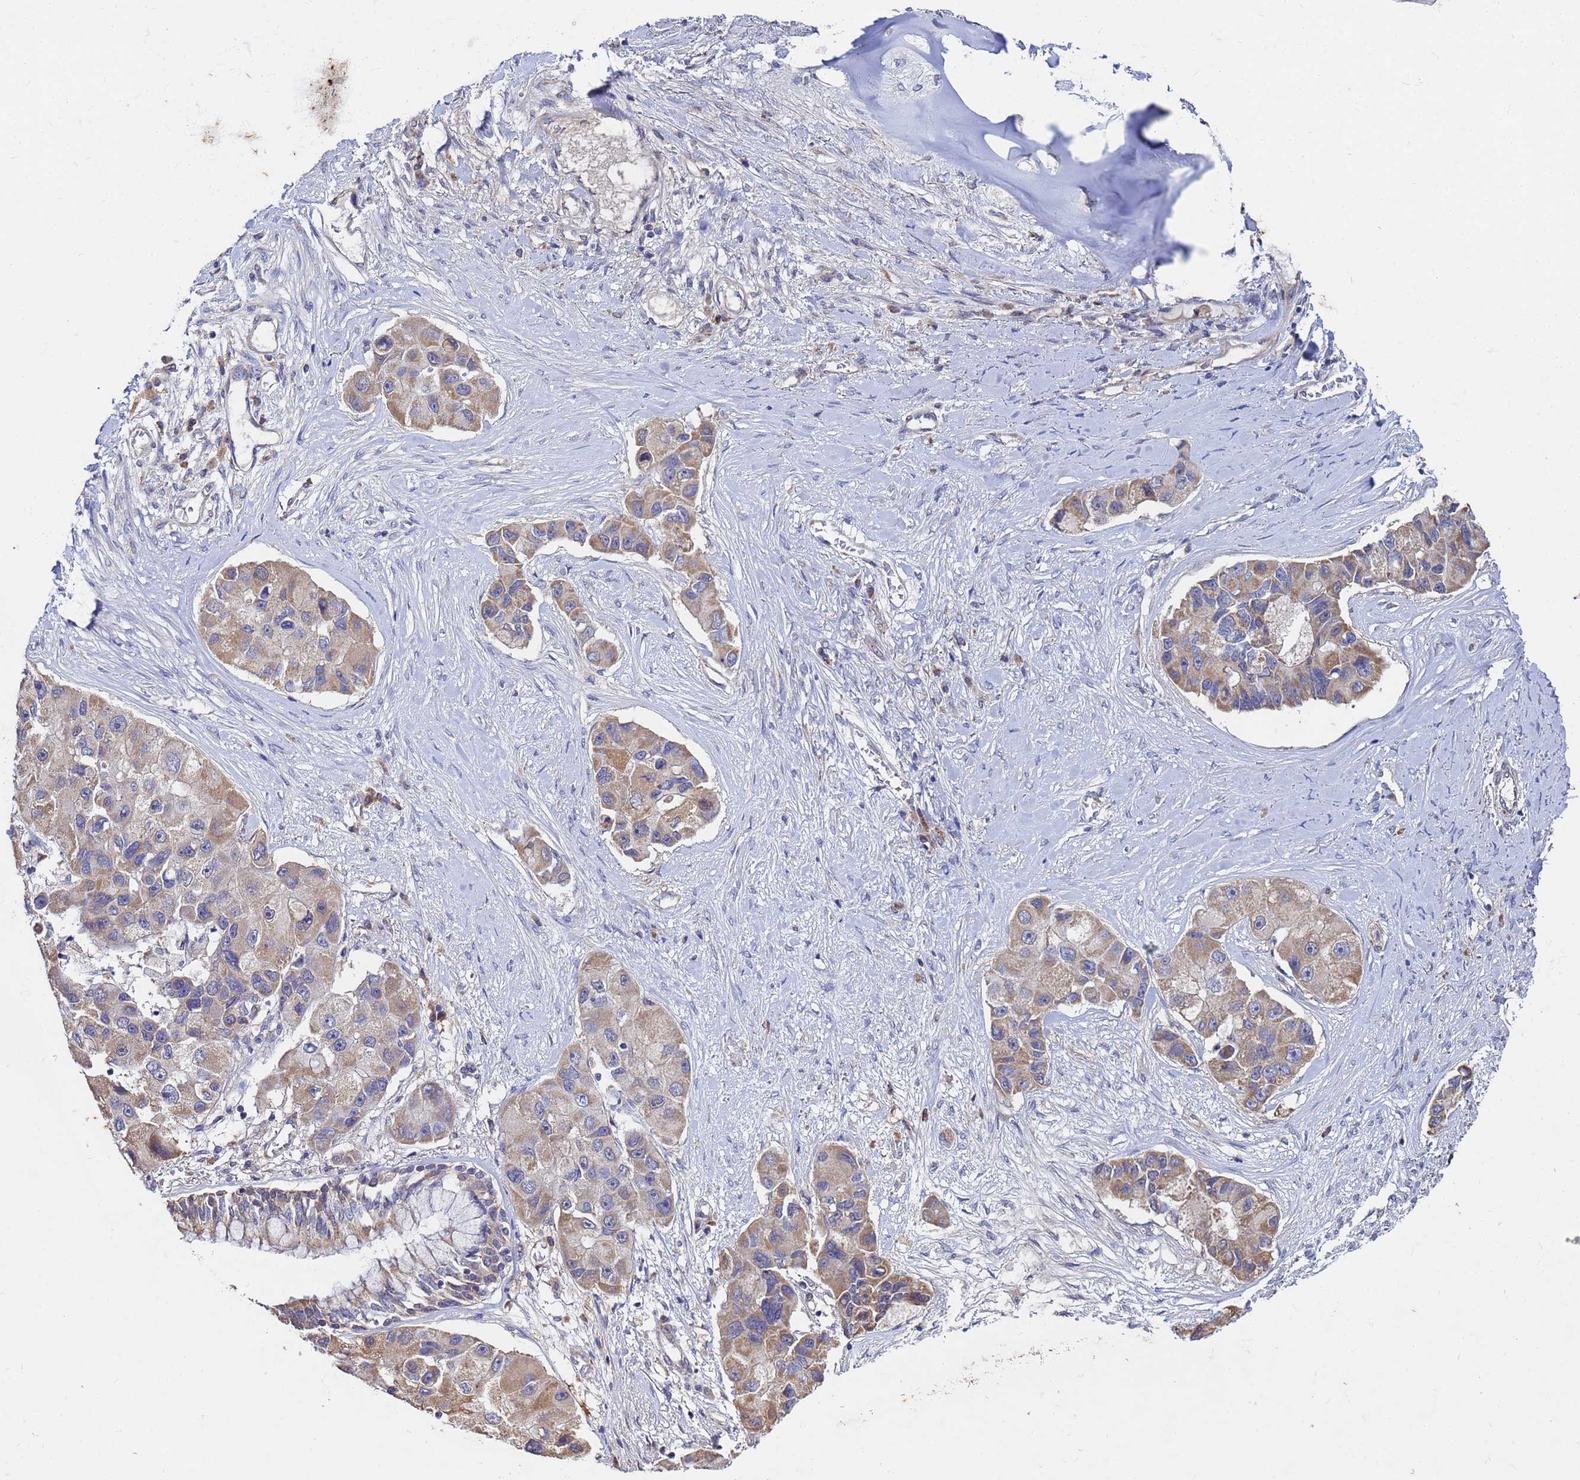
{"staining": {"intensity": "weak", "quantity": "25%-75%", "location": "cytoplasmic/membranous"}, "tissue": "lung cancer", "cell_type": "Tumor cells", "image_type": "cancer", "snomed": [{"axis": "morphology", "description": "Adenocarcinoma, NOS"}, {"axis": "topography", "description": "Lung"}], "caption": "This photomicrograph exhibits immunohistochemistry (IHC) staining of human lung cancer, with low weak cytoplasmic/membranous expression in about 25%-75% of tumor cells.", "gene": "C5orf34", "patient": {"sex": "female", "age": 54}}